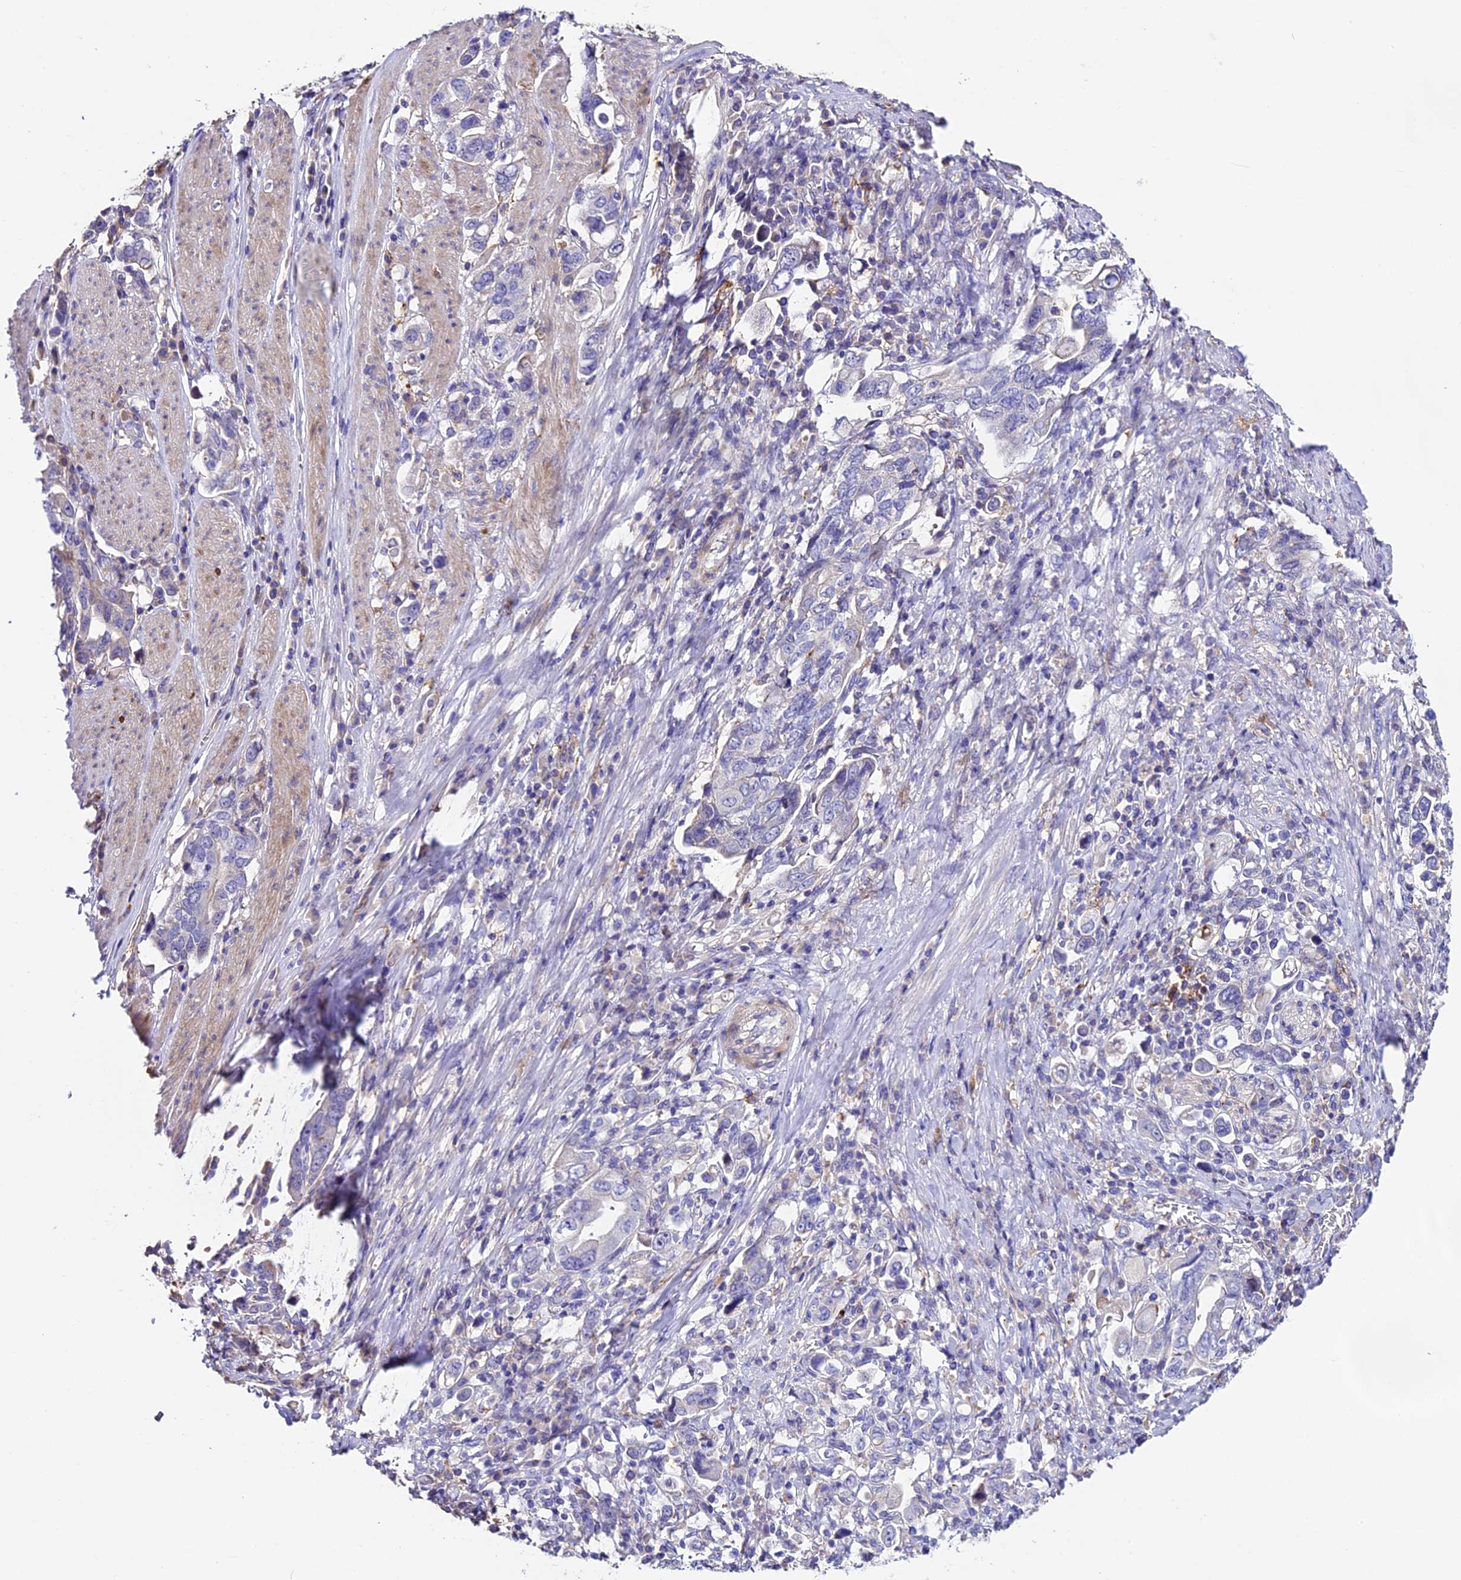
{"staining": {"intensity": "negative", "quantity": "none", "location": "none"}, "tissue": "stomach cancer", "cell_type": "Tumor cells", "image_type": "cancer", "snomed": [{"axis": "morphology", "description": "Adenocarcinoma, NOS"}, {"axis": "topography", "description": "Stomach, upper"}, {"axis": "topography", "description": "Stomach"}], "caption": "Micrograph shows no protein staining in tumor cells of stomach adenocarcinoma tissue. (DAB IHC visualized using brightfield microscopy, high magnification).", "gene": "NOD2", "patient": {"sex": "male", "age": 62}}